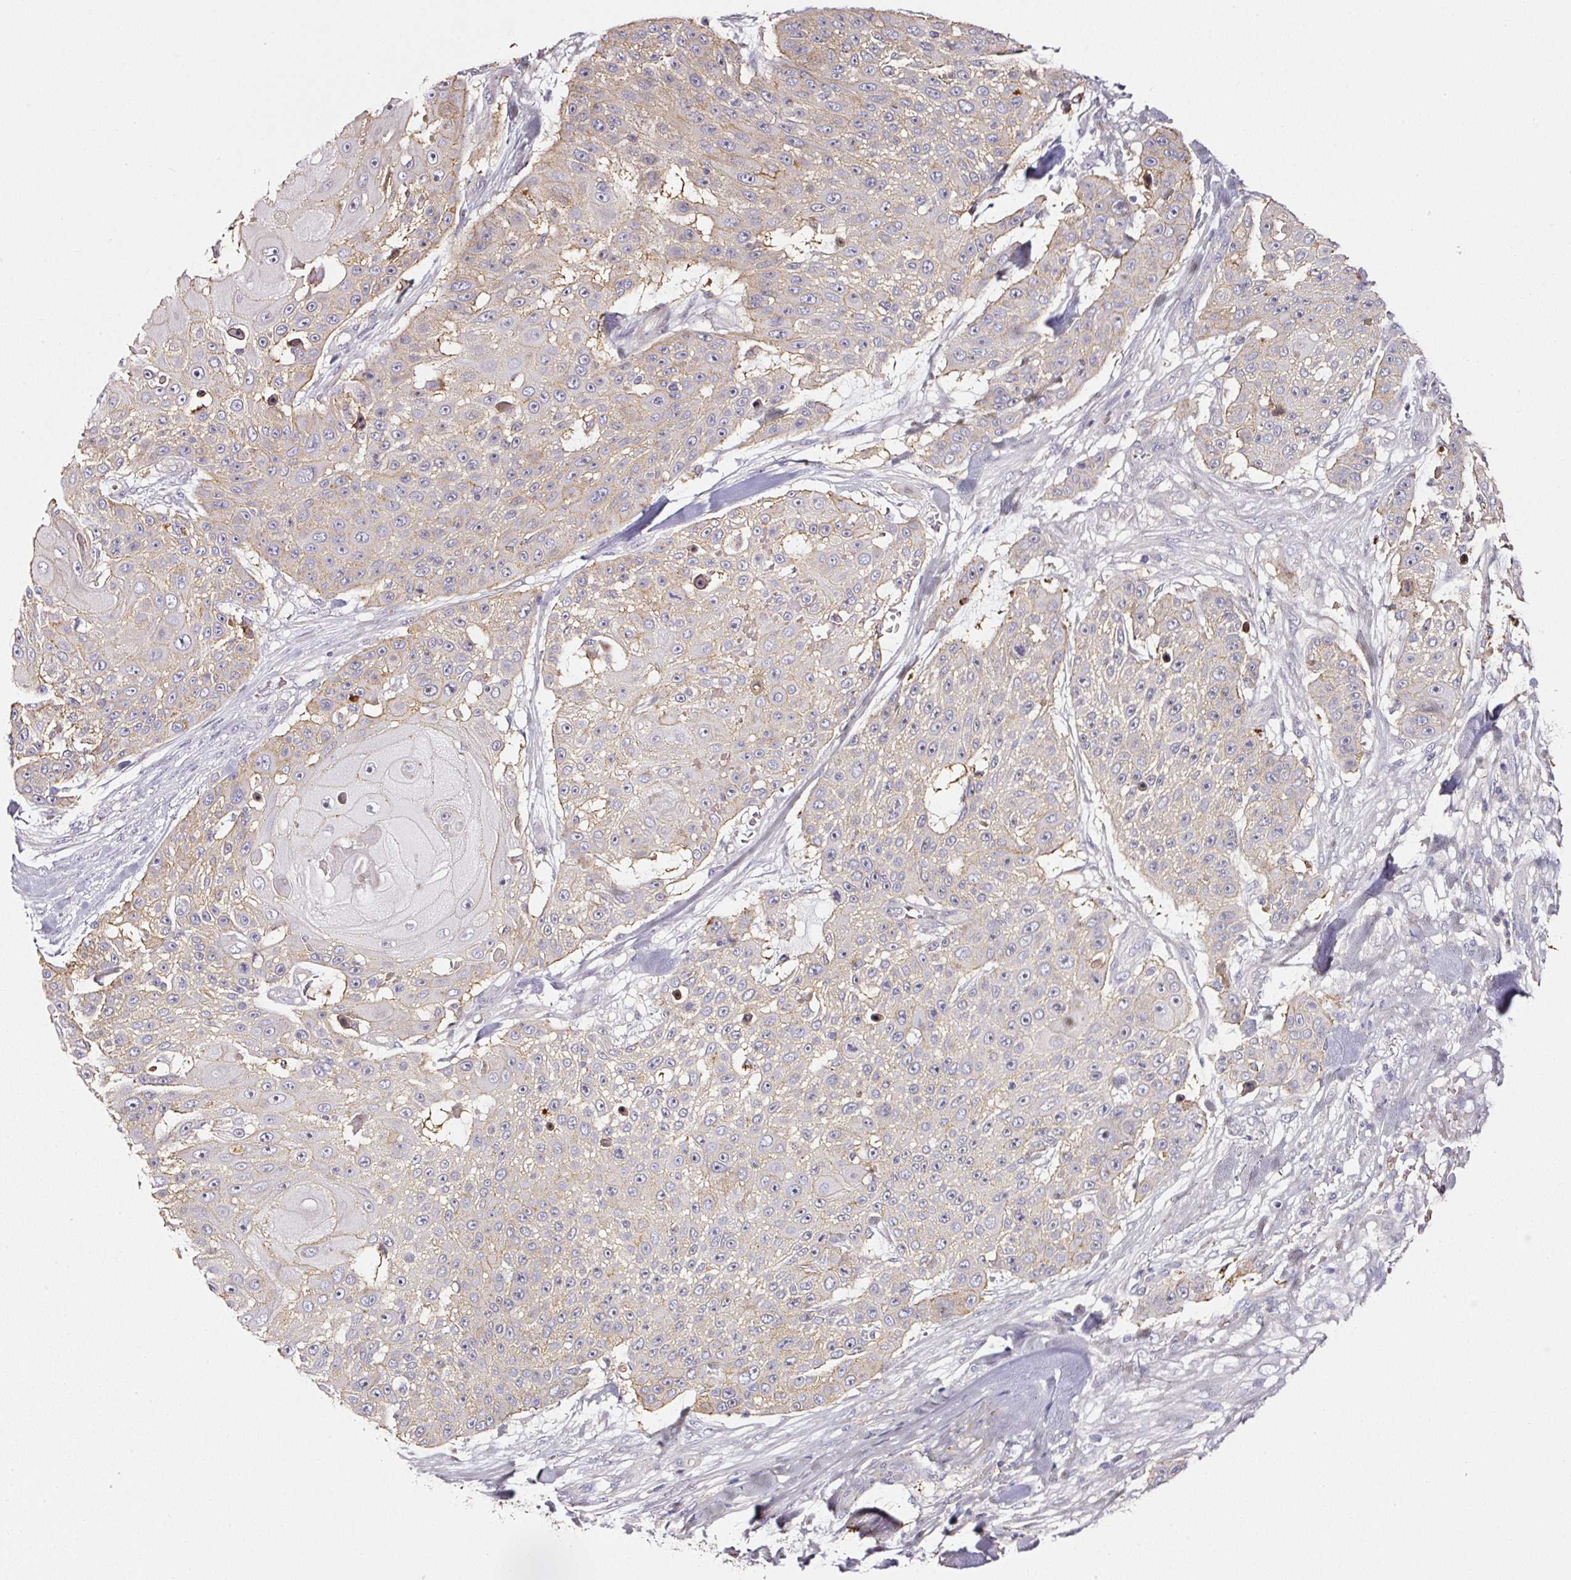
{"staining": {"intensity": "moderate", "quantity": "<25%", "location": "cytoplasmic/membranous"}, "tissue": "skin cancer", "cell_type": "Tumor cells", "image_type": "cancer", "snomed": [{"axis": "morphology", "description": "Squamous cell carcinoma, NOS"}, {"axis": "topography", "description": "Skin"}], "caption": "This is an image of IHC staining of squamous cell carcinoma (skin), which shows moderate positivity in the cytoplasmic/membranous of tumor cells.", "gene": "CD47", "patient": {"sex": "female", "age": 86}}